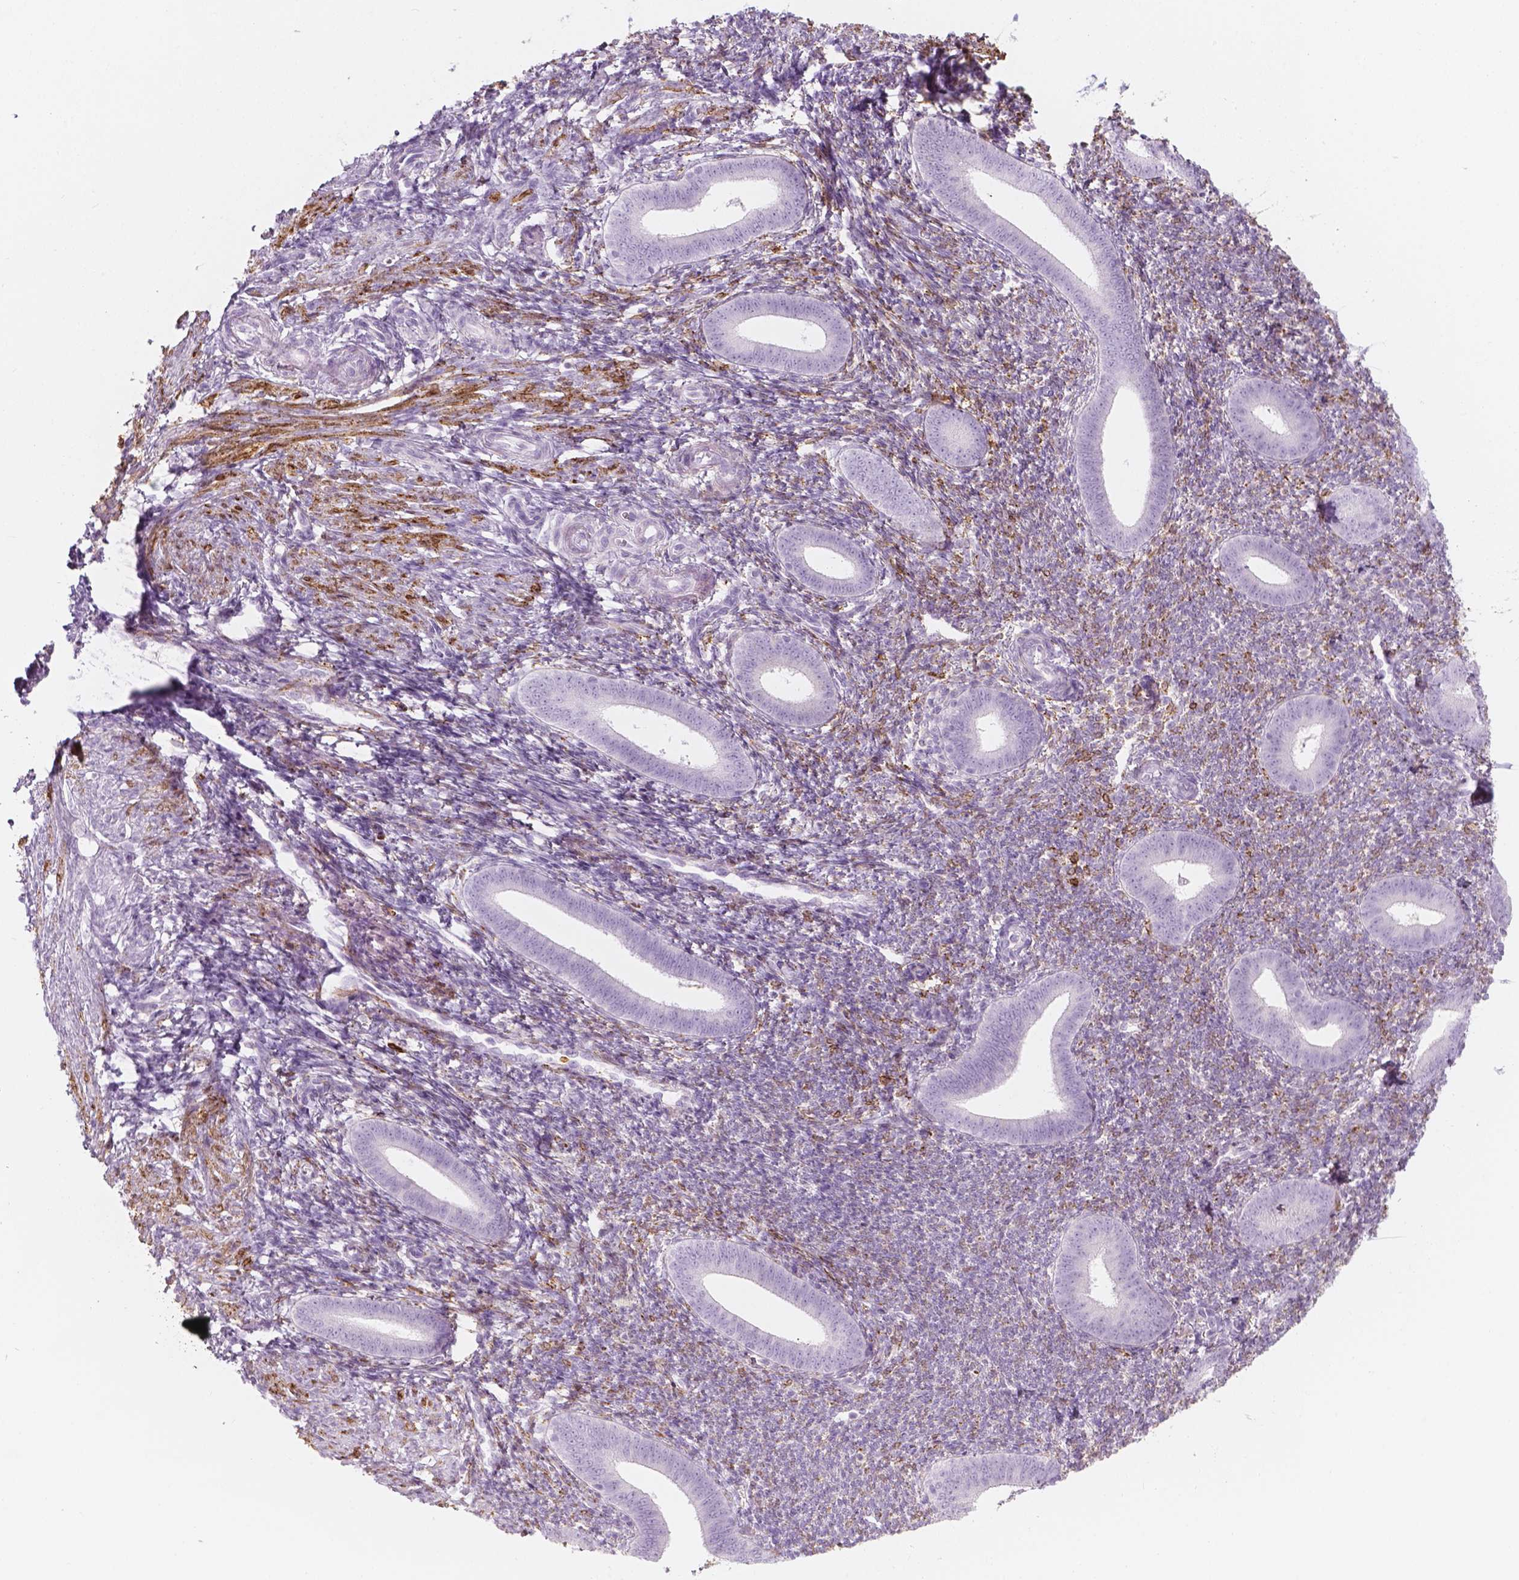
{"staining": {"intensity": "moderate", "quantity": "<25%", "location": "cytoplasmic/membranous"}, "tissue": "endometrium", "cell_type": "Cells in endometrial stroma", "image_type": "normal", "snomed": [{"axis": "morphology", "description": "Normal tissue, NOS"}, {"axis": "topography", "description": "Endometrium"}], "caption": "The histopathology image reveals immunohistochemical staining of unremarkable endometrium. There is moderate cytoplasmic/membranous staining is seen in about <25% of cells in endometrial stroma. Using DAB (brown) and hematoxylin (blue) stains, captured at high magnification using brightfield microscopy.", "gene": "CES1", "patient": {"sex": "female", "age": 25}}